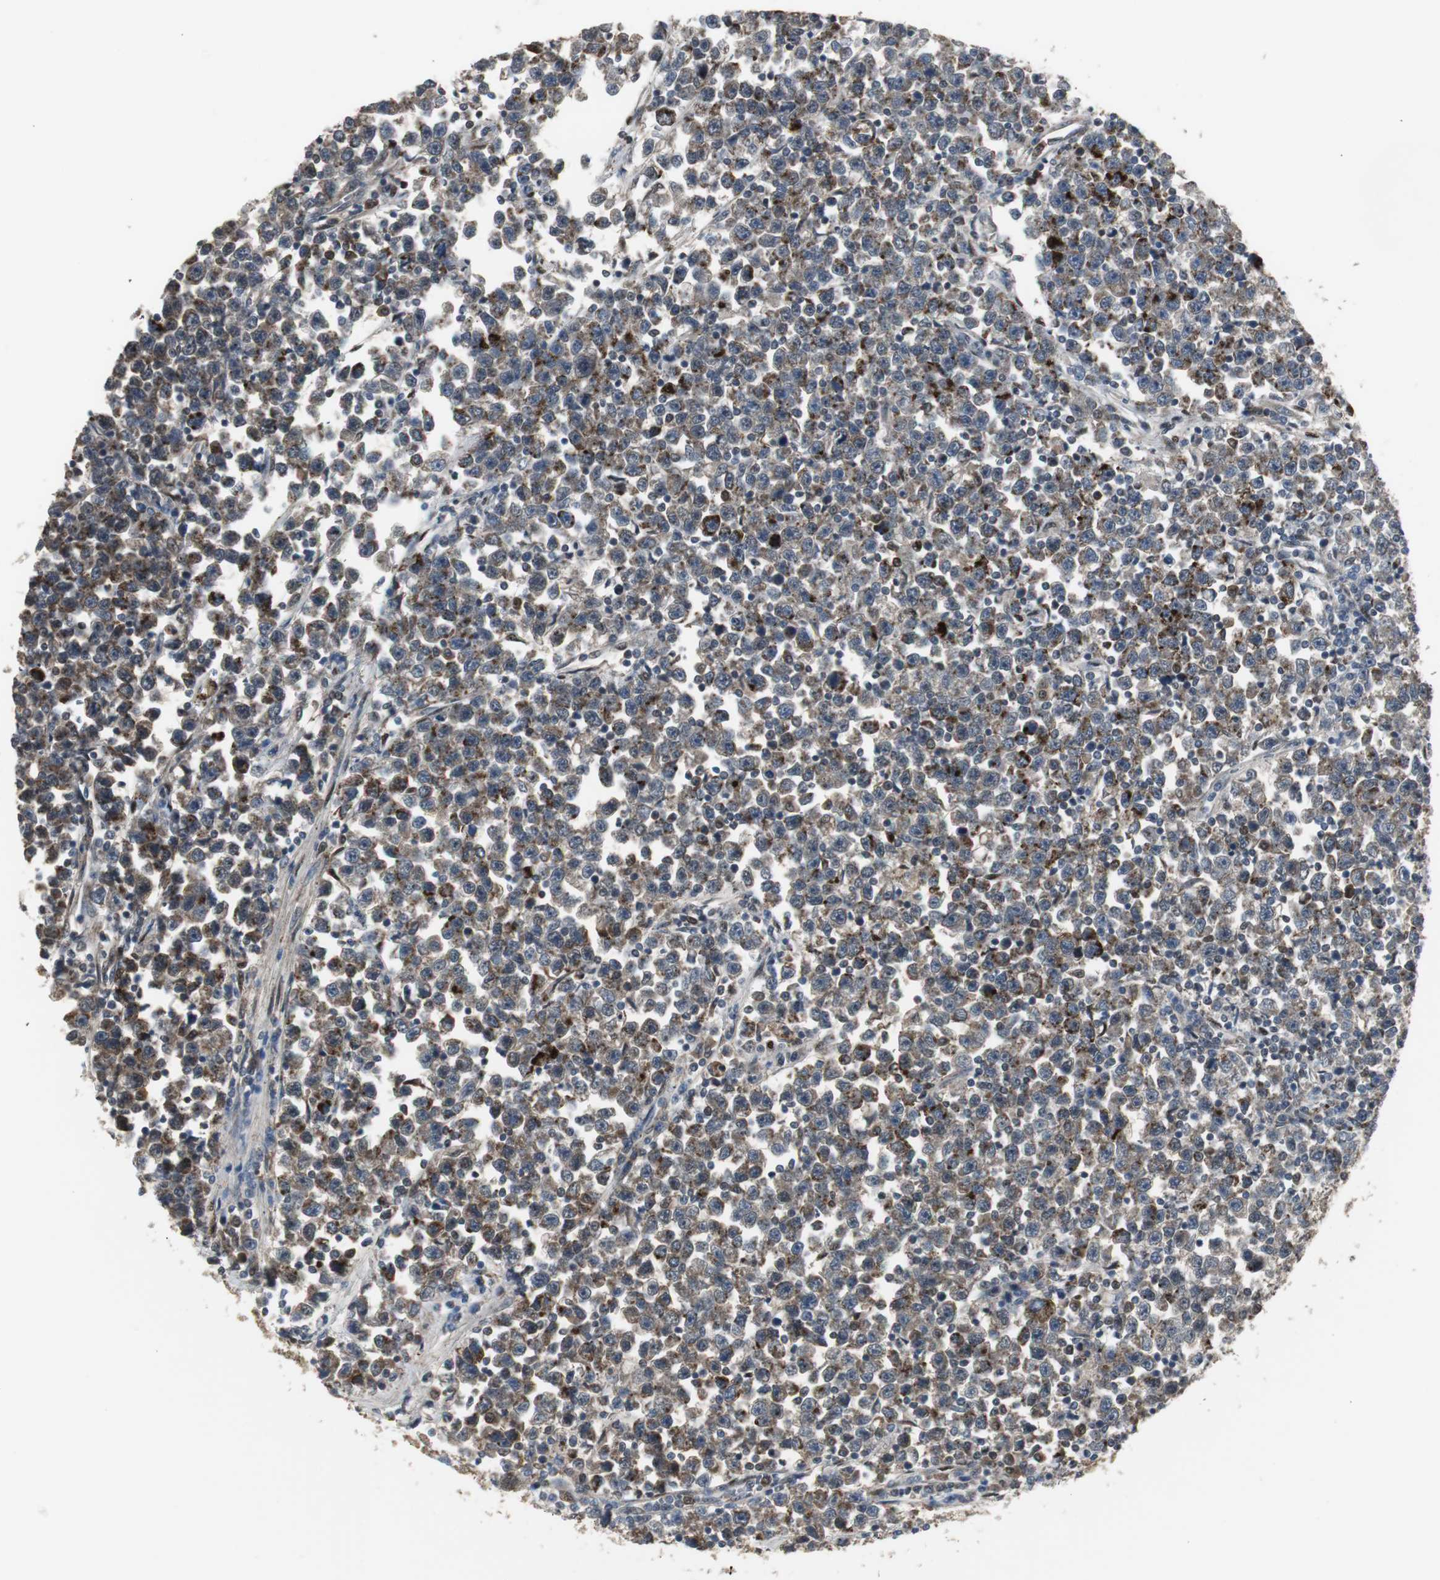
{"staining": {"intensity": "strong", "quantity": "25%-75%", "location": "cytoplasmic/membranous"}, "tissue": "testis cancer", "cell_type": "Tumor cells", "image_type": "cancer", "snomed": [{"axis": "morphology", "description": "Seminoma, NOS"}, {"axis": "topography", "description": "Testis"}], "caption": "DAB (3,3'-diaminobenzidine) immunohistochemical staining of testis seminoma exhibits strong cytoplasmic/membranous protein expression in about 25%-75% of tumor cells.", "gene": "PLIN3", "patient": {"sex": "male", "age": 43}}